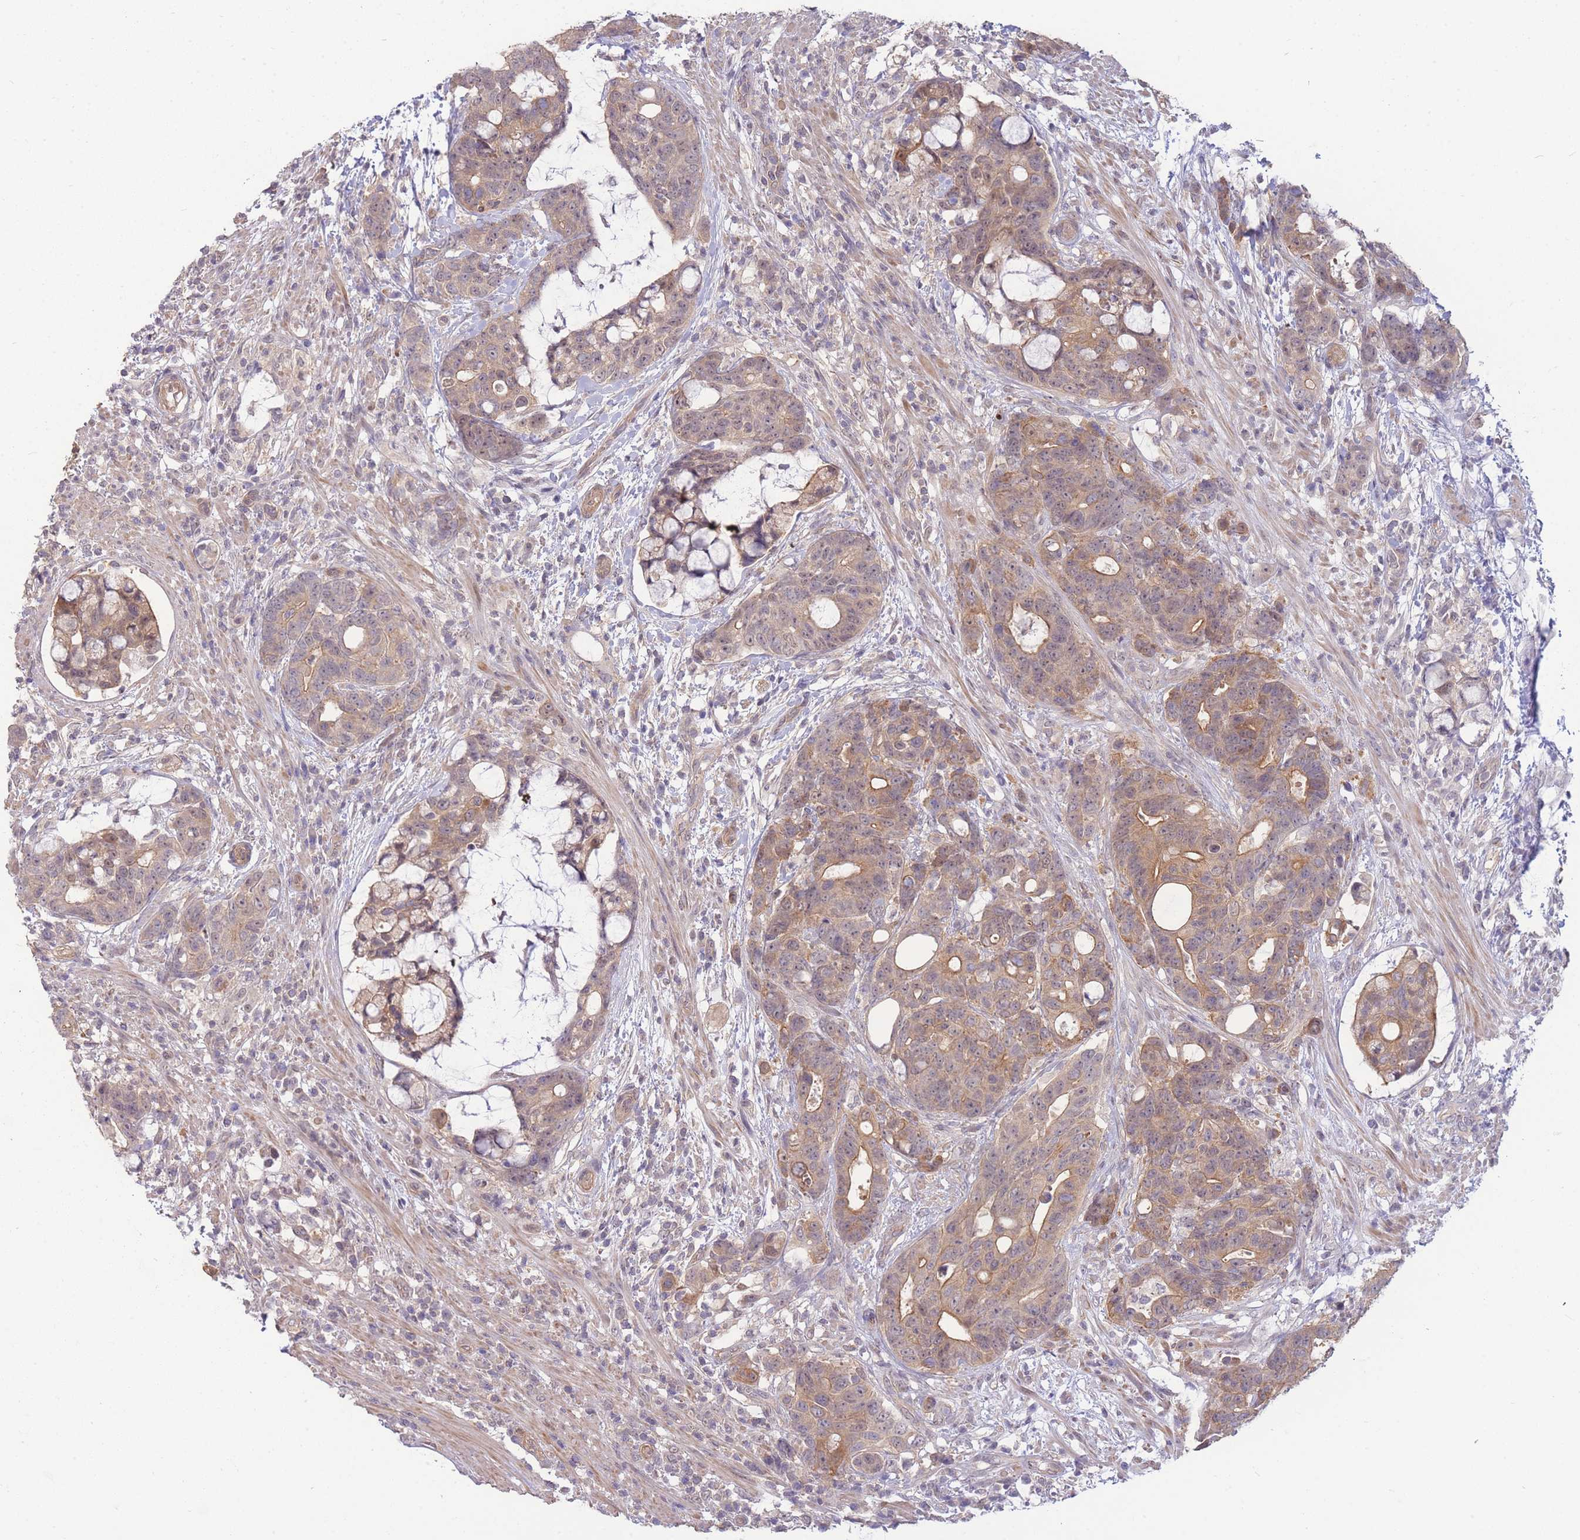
{"staining": {"intensity": "moderate", "quantity": ">75%", "location": "cytoplasmic/membranous"}, "tissue": "colorectal cancer", "cell_type": "Tumor cells", "image_type": "cancer", "snomed": [{"axis": "morphology", "description": "Adenocarcinoma, NOS"}, {"axis": "topography", "description": "Colon"}], "caption": "Adenocarcinoma (colorectal) stained for a protein (brown) displays moderate cytoplasmic/membranous positive expression in about >75% of tumor cells.", "gene": "SMC6", "patient": {"sex": "female", "age": 82}}